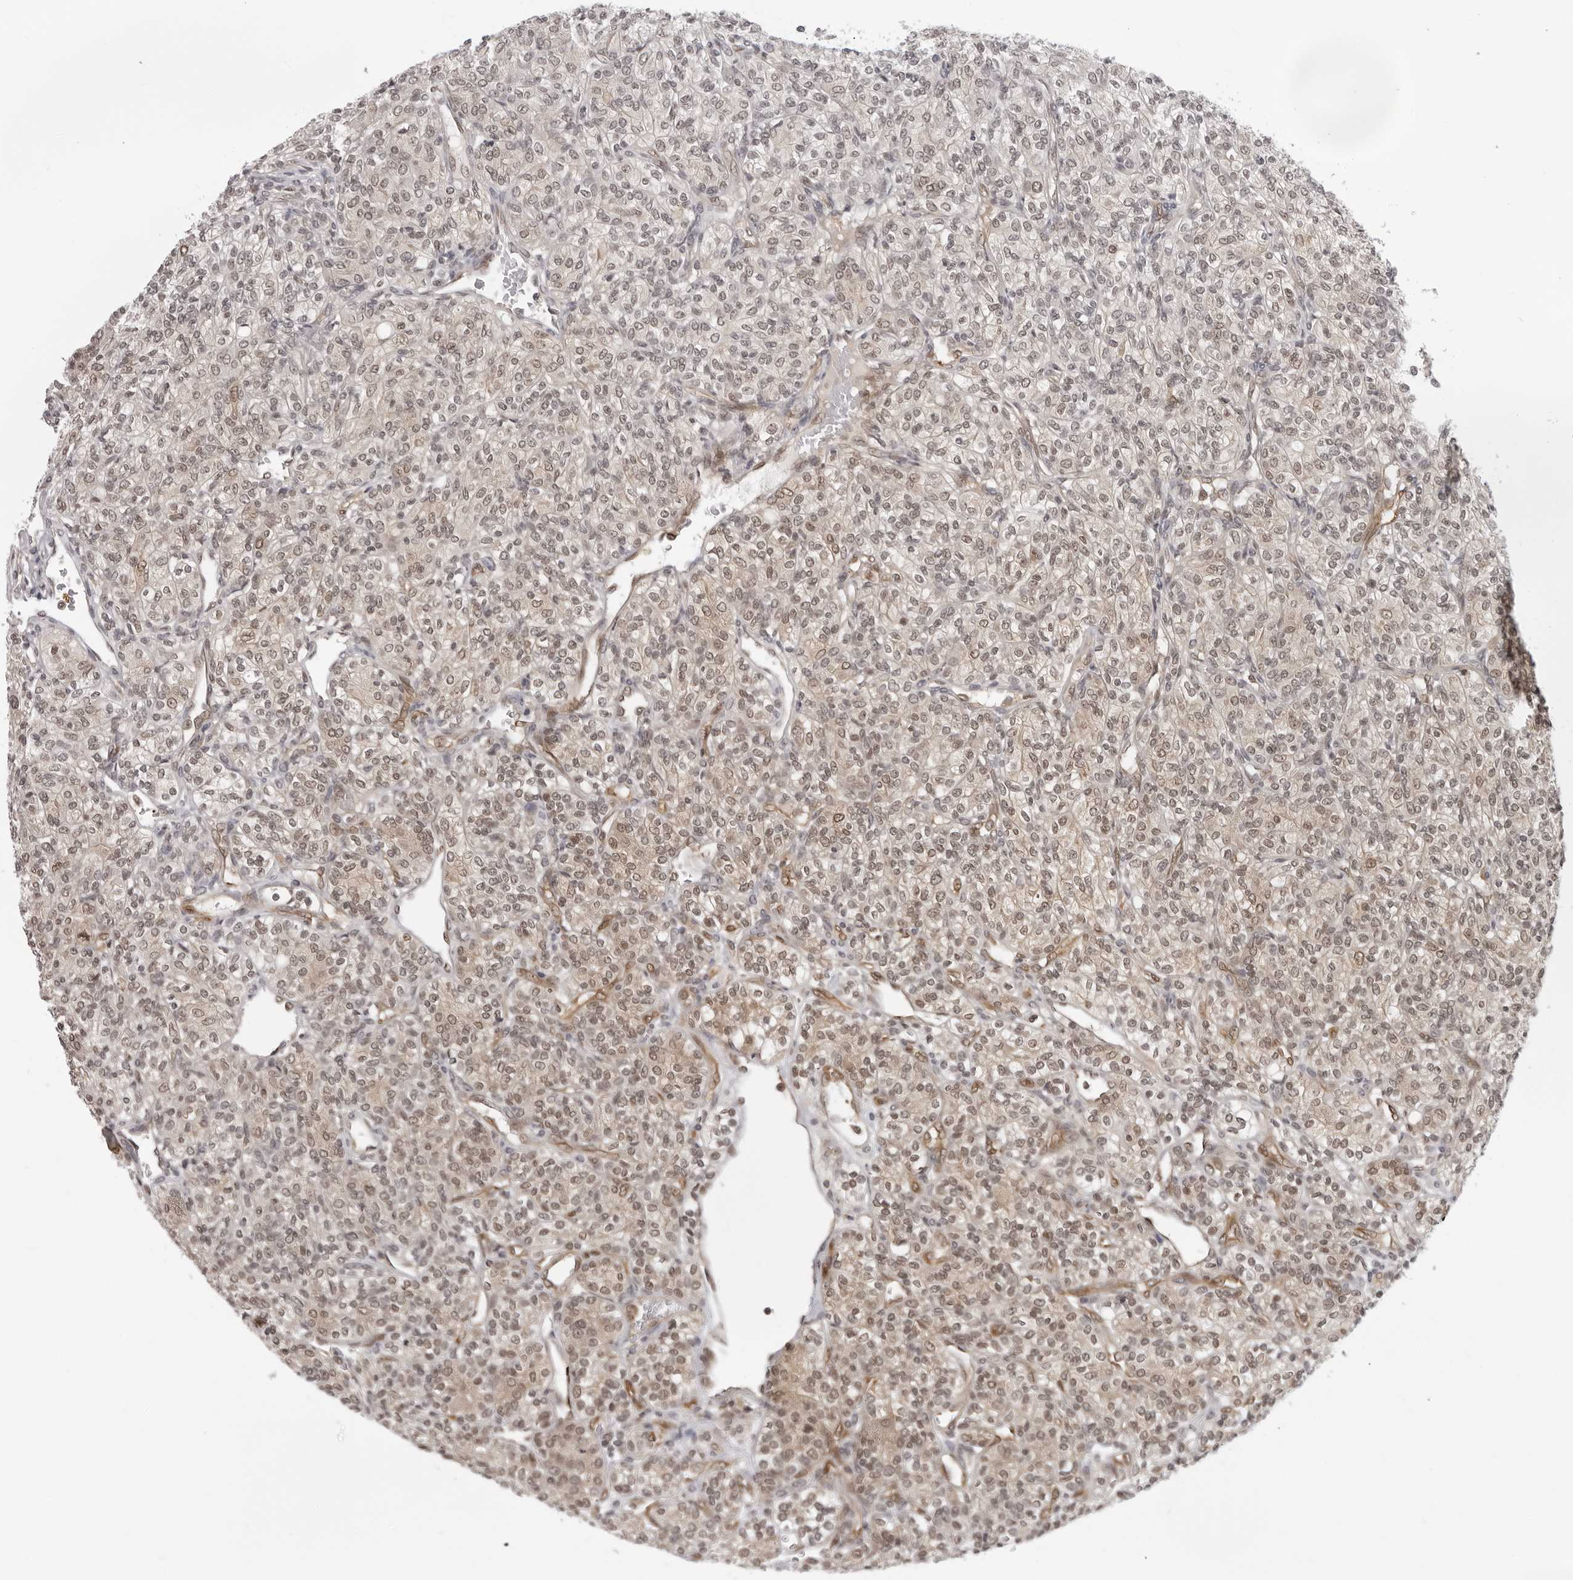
{"staining": {"intensity": "weak", "quantity": "<25%", "location": "cytoplasmic/membranous,nuclear"}, "tissue": "renal cancer", "cell_type": "Tumor cells", "image_type": "cancer", "snomed": [{"axis": "morphology", "description": "Adenocarcinoma, NOS"}, {"axis": "topography", "description": "Kidney"}], "caption": "This is a micrograph of IHC staining of renal cancer, which shows no expression in tumor cells.", "gene": "CASP7", "patient": {"sex": "male", "age": 77}}